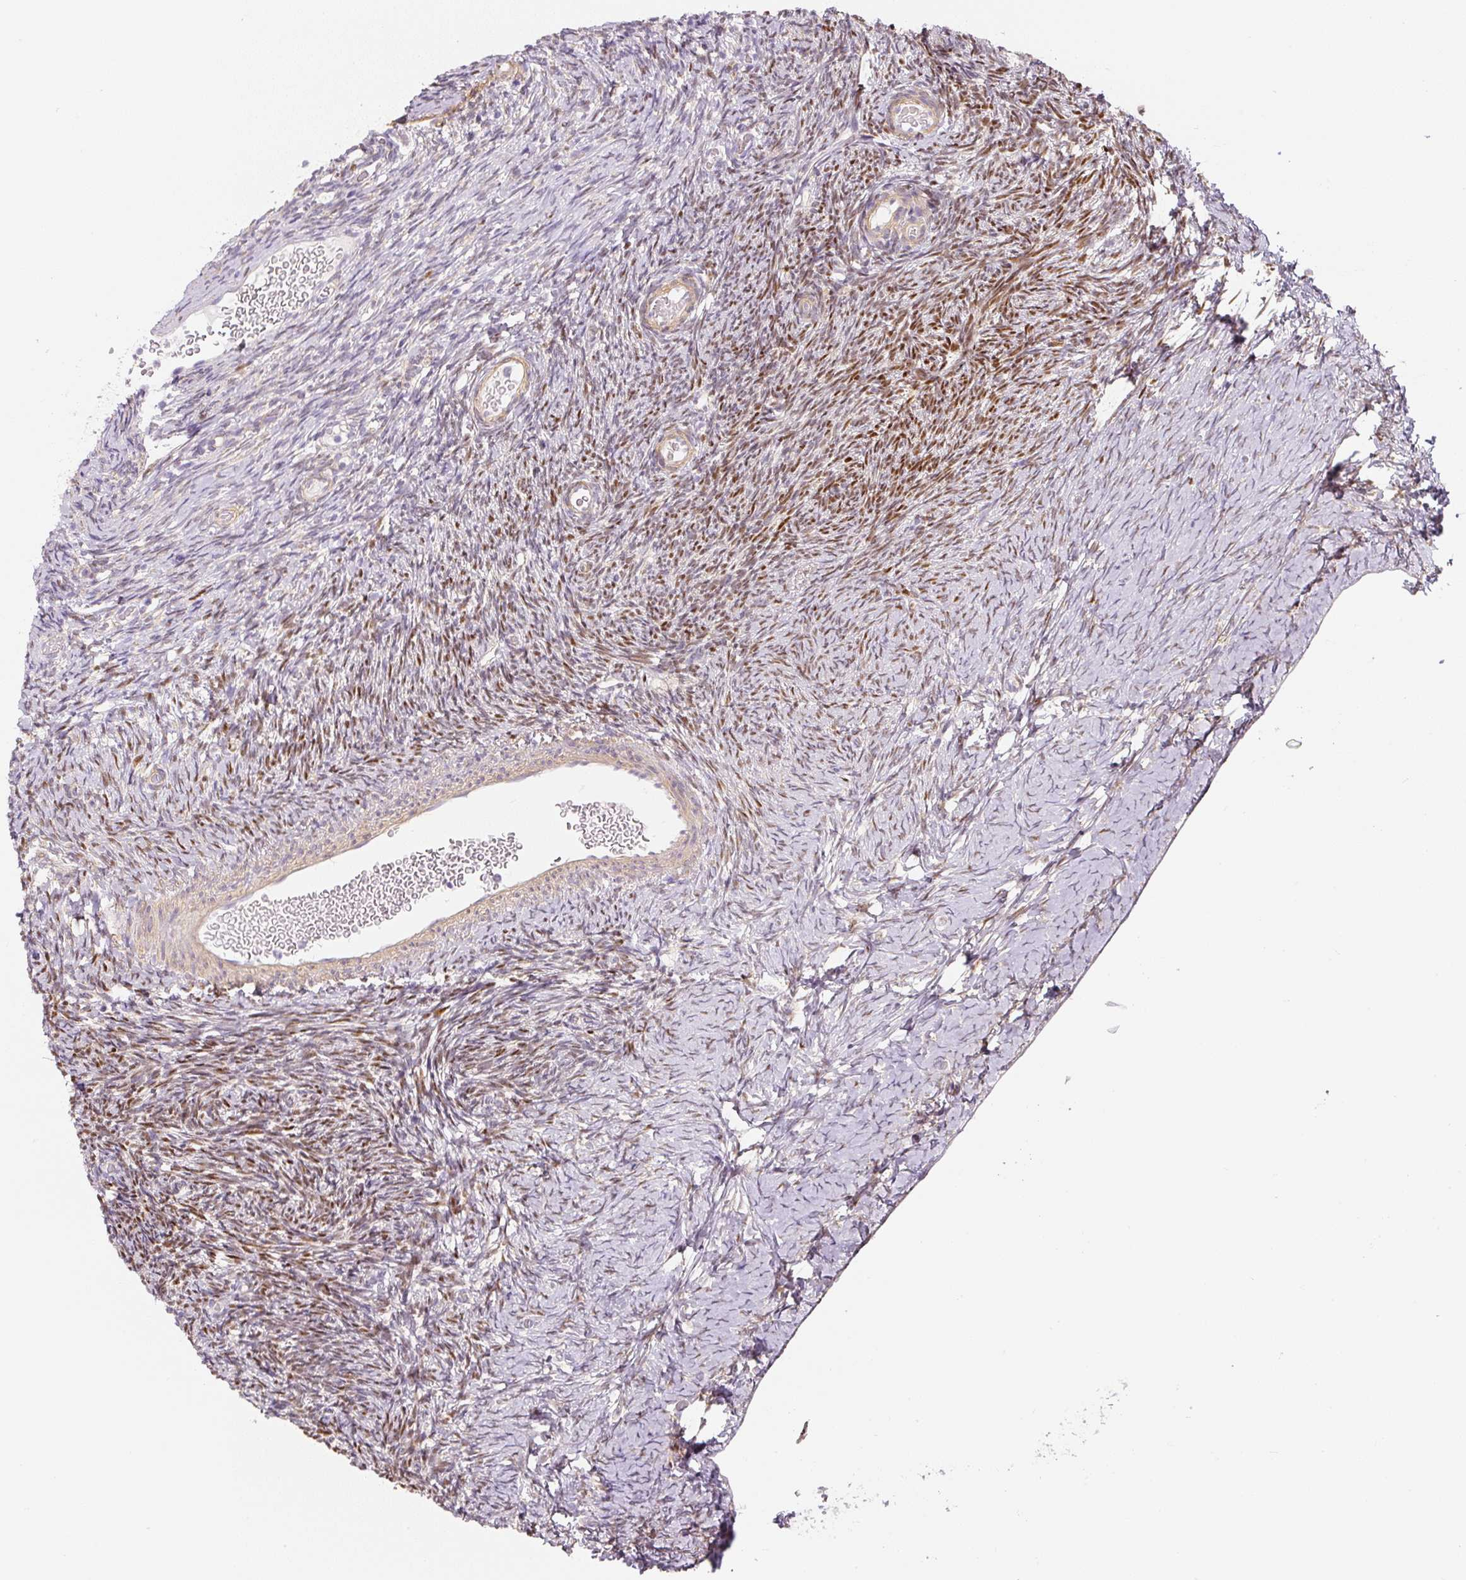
{"staining": {"intensity": "weak", "quantity": "25%-75%", "location": "cytoplasmic/membranous"}, "tissue": "ovary", "cell_type": "Follicle cells", "image_type": "normal", "snomed": [{"axis": "morphology", "description": "Normal tissue, NOS"}, {"axis": "topography", "description": "Ovary"}], "caption": "DAB immunohistochemical staining of normal human ovary exhibits weak cytoplasmic/membranous protein staining in approximately 25%-75% of follicle cells.", "gene": "PWWP3B", "patient": {"sex": "female", "age": 39}}